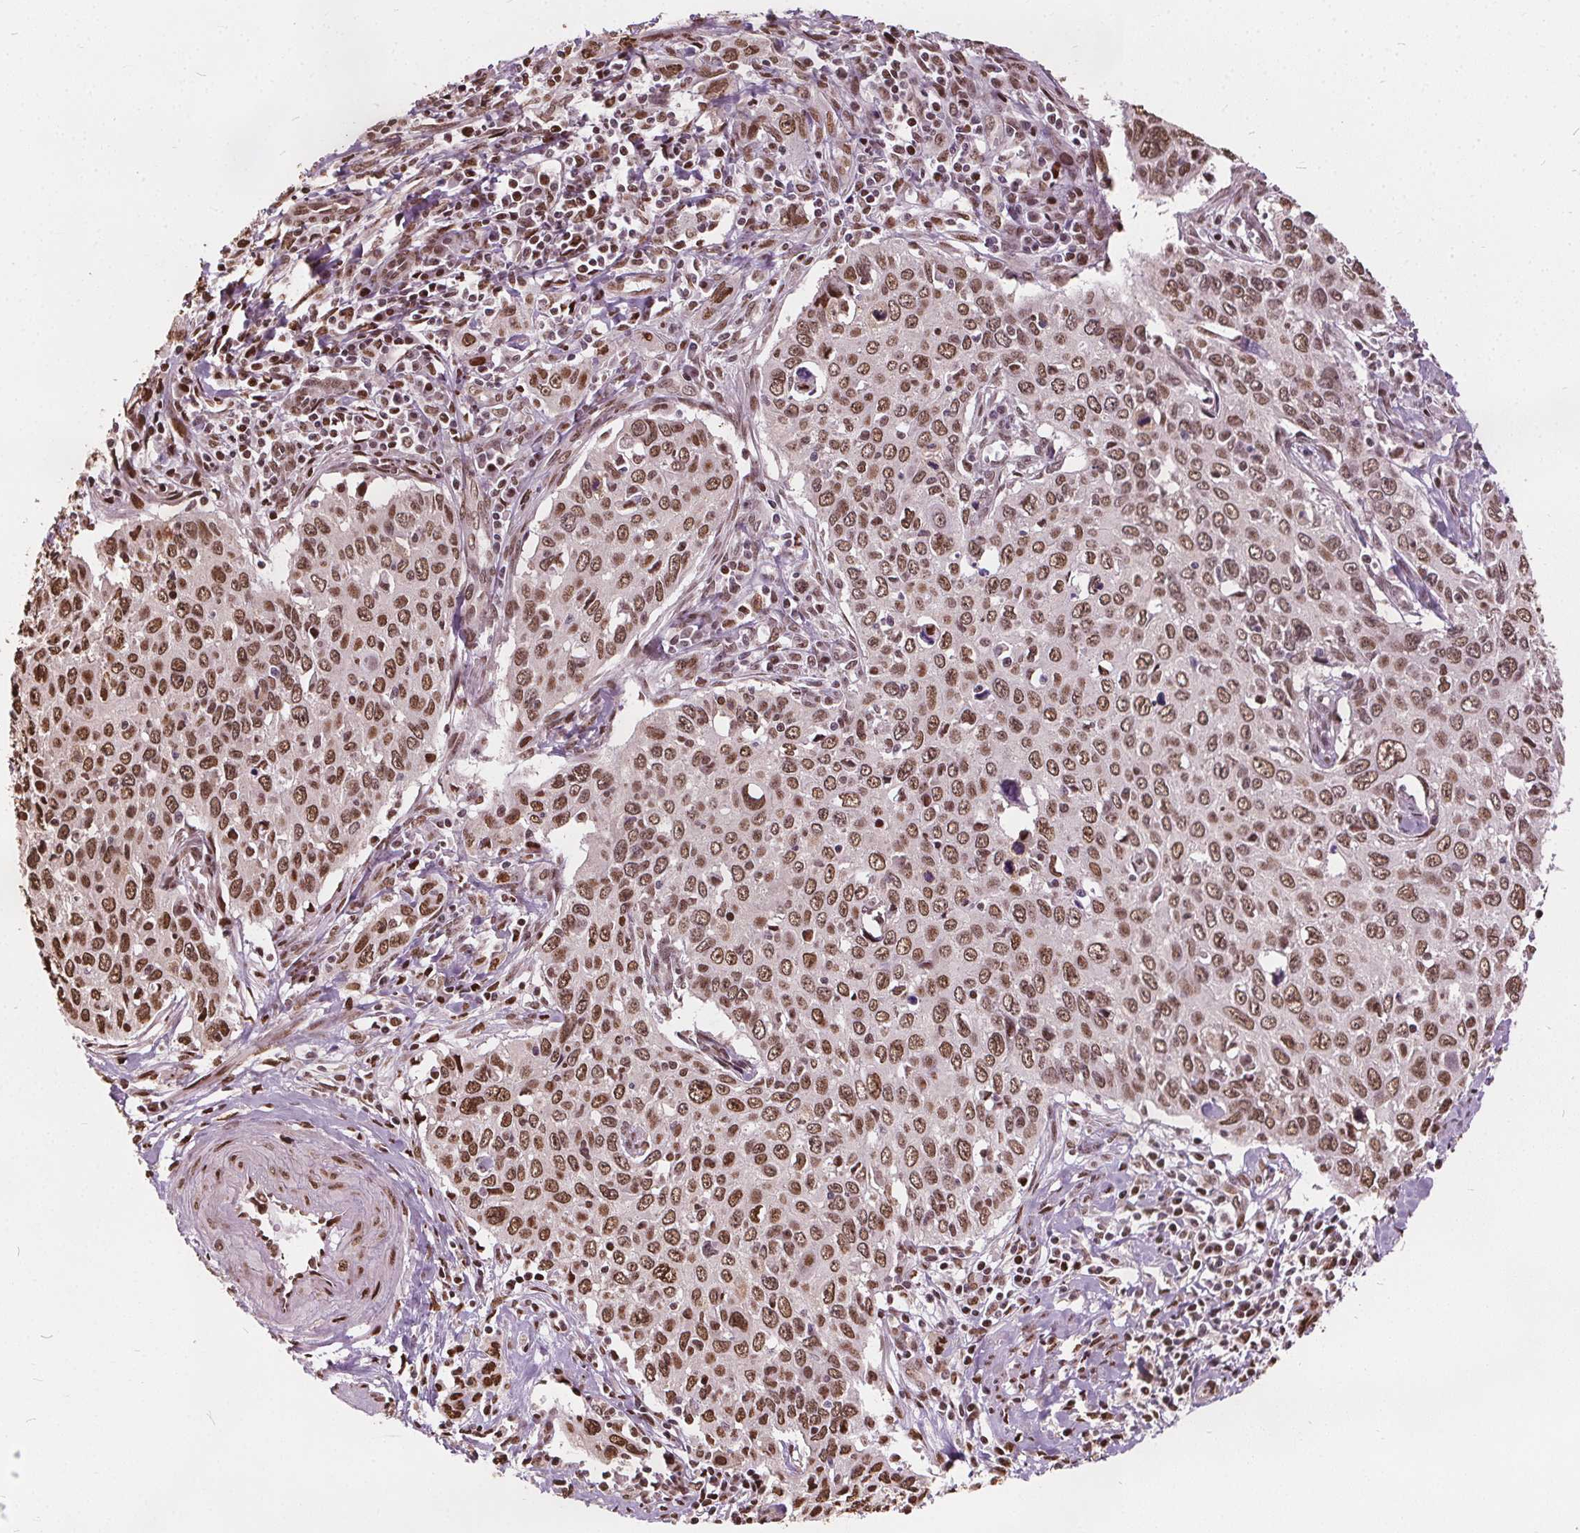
{"staining": {"intensity": "moderate", "quantity": ">75%", "location": "nuclear"}, "tissue": "cervical cancer", "cell_type": "Tumor cells", "image_type": "cancer", "snomed": [{"axis": "morphology", "description": "Squamous cell carcinoma, NOS"}, {"axis": "topography", "description": "Cervix"}], "caption": "This is a micrograph of immunohistochemistry (IHC) staining of squamous cell carcinoma (cervical), which shows moderate expression in the nuclear of tumor cells.", "gene": "ISLR2", "patient": {"sex": "female", "age": 38}}